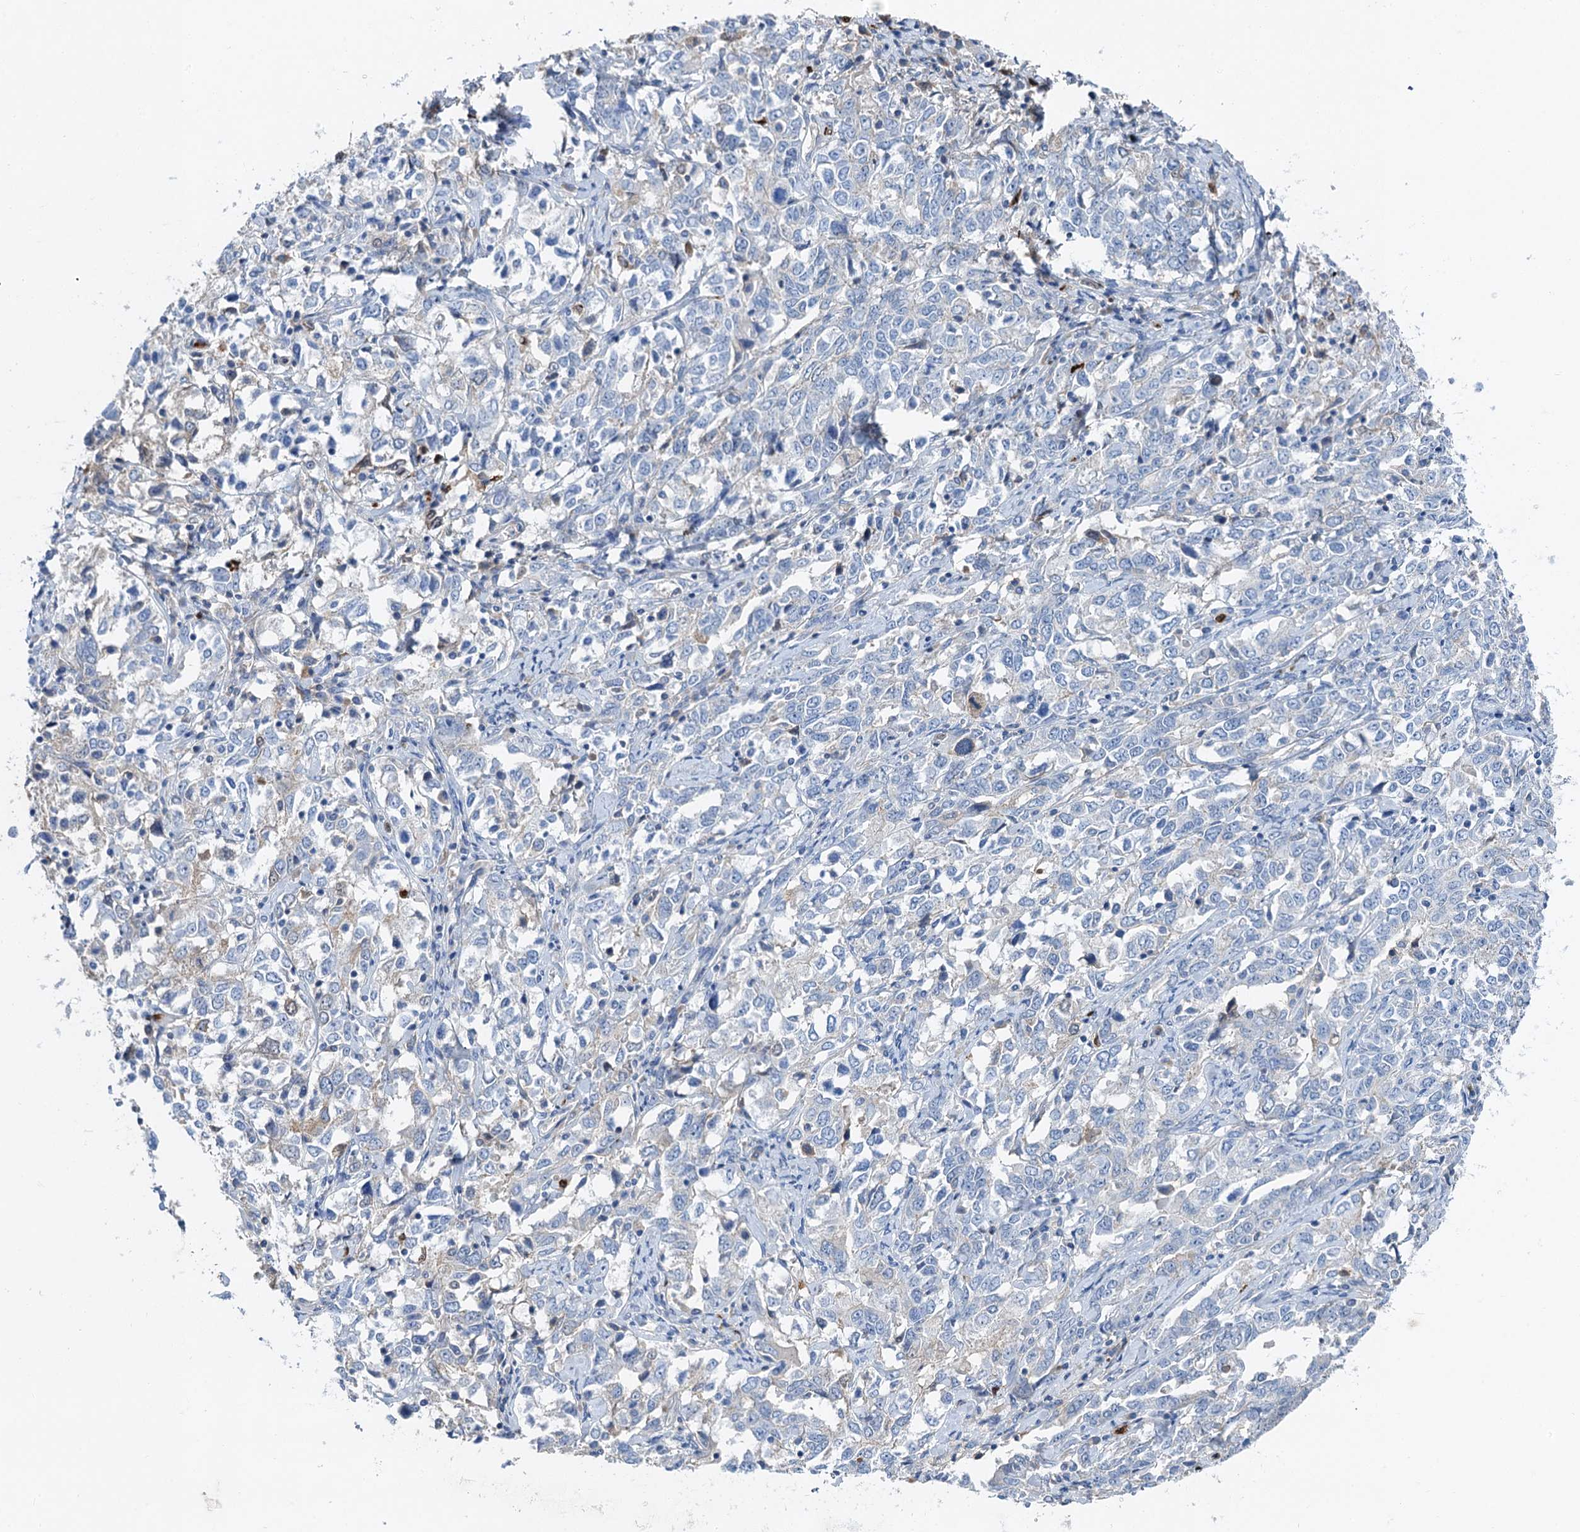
{"staining": {"intensity": "negative", "quantity": "none", "location": "none"}, "tissue": "ovarian cancer", "cell_type": "Tumor cells", "image_type": "cancer", "snomed": [{"axis": "morphology", "description": "Carcinoma, endometroid"}, {"axis": "topography", "description": "Ovary"}], "caption": "Ovarian cancer (endometroid carcinoma) was stained to show a protein in brown. There is no significant staining in tumor cells.", "gene": "OTOA", "patient": {"sex": "female", "age": 62}}